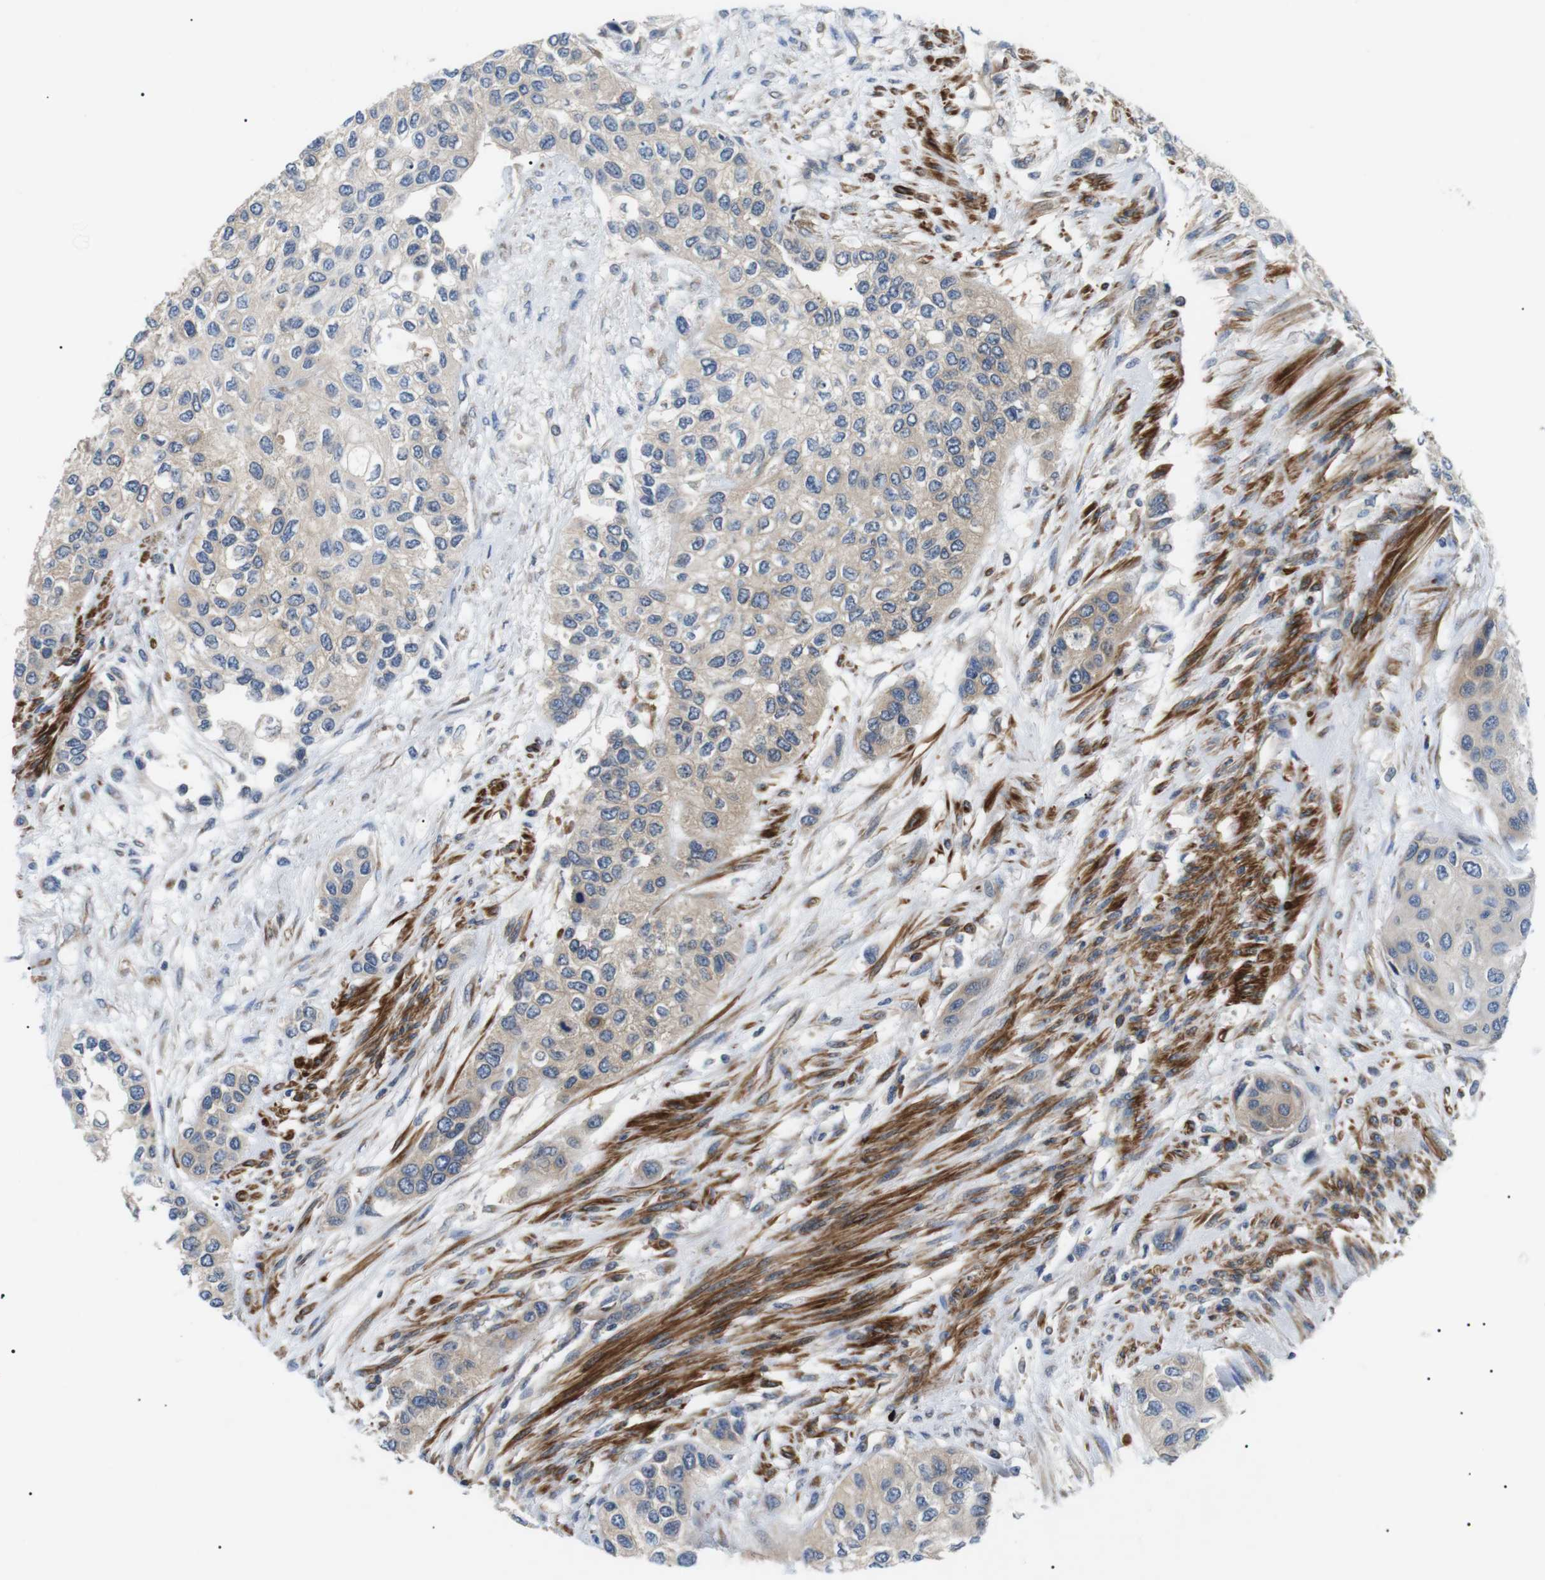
{"staining": {"intensity": "negative", "quantity": "none", "location": "none"}, "tissue": "urothelial cancer", "cell_type": "Tumor cells", "image_type": "cancer", "snomed": [{"axis": "morphology", "description": "Urothelial carcinoma, High grade"}, {"axis": "topography", "description": "Urinary bladder"}], "caption": "Immunohistochemical staining of human high-grade urothelial carcinoma reveals no significant staining in tumor cells.", "gene": "DIPK1A", "patient": {"sex": "female", "age": 56}}